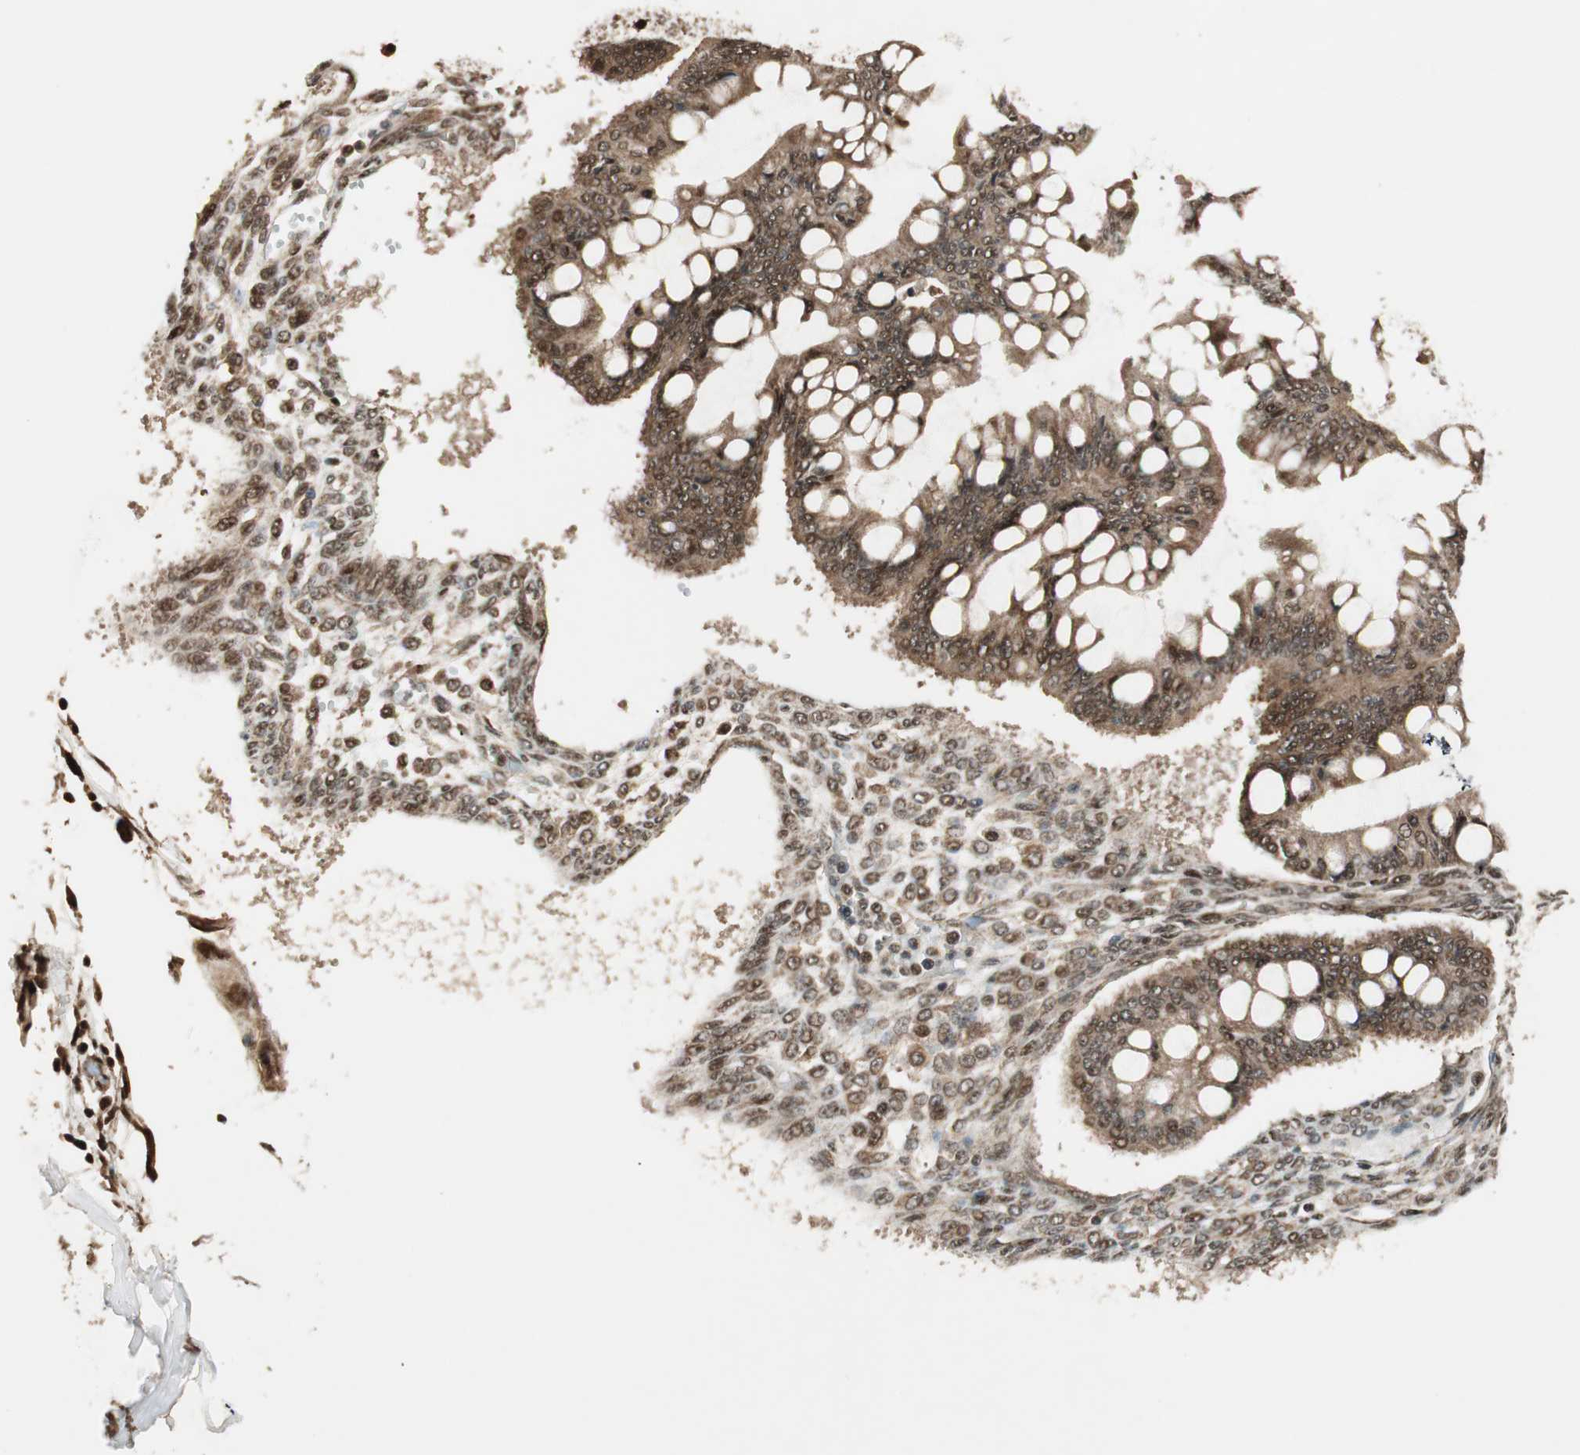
{"staining": {"intensity": "strong", "quantity": ">75%", "location": "cytoplasmic/membranous,nuclear"}, "tissue": "ovarian cancer", "cell_type": "Tumor cells", "image_type": "cancer", "snomed": [{"axis": "morphology", "description": "Cystadenocarcinoma, mucinous, NOS"}, {"axis": "topography", "description": "Ovary"}], "caption": "IHC of ovarian cancer shows high levels of strong cytoplasmic/membranous and nuclear staining in about >75% of tumor cells.", "gene": "RPA3", "patient": {"sex": "female", "age": 73}}